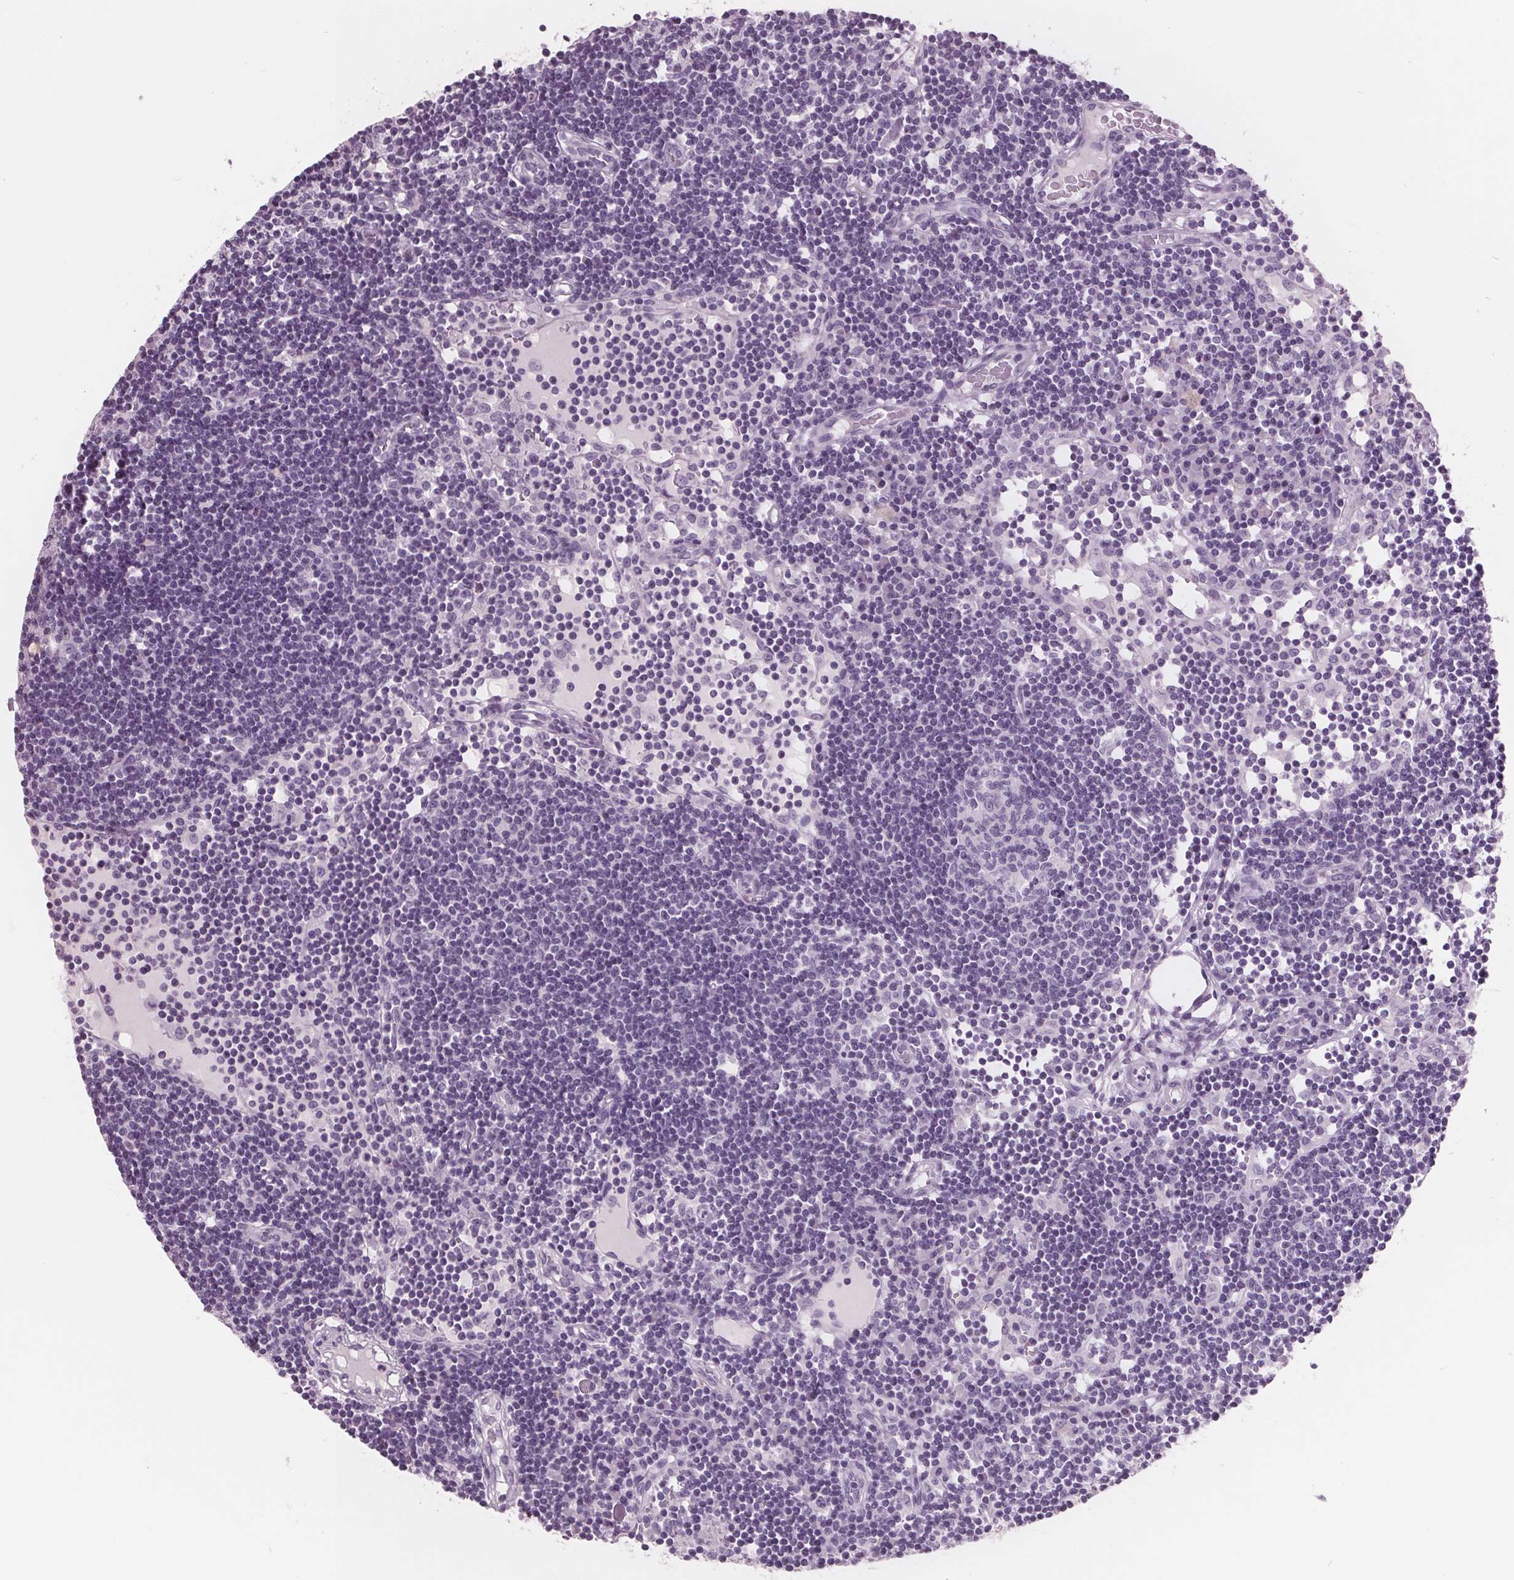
{"staining": {"intensity": "negative", "quantity": "none", "location": "none"}, "tissue": "lymph node", "cell_type": "Germinal center cells", "image_type": "normal", "snomed": [{"axis": "morphology", "description": "Normal tissue, NOS"}, {"axis": "topography", "description": "Lymph node"}], "caption": "A high-resolution histopathology image shows immunohistochemistry staining of benign lymph node, which reveals no significant staining in germinal center cells.", "gene": "AMBP", "patient": {"sex": "female", "age": 72}}